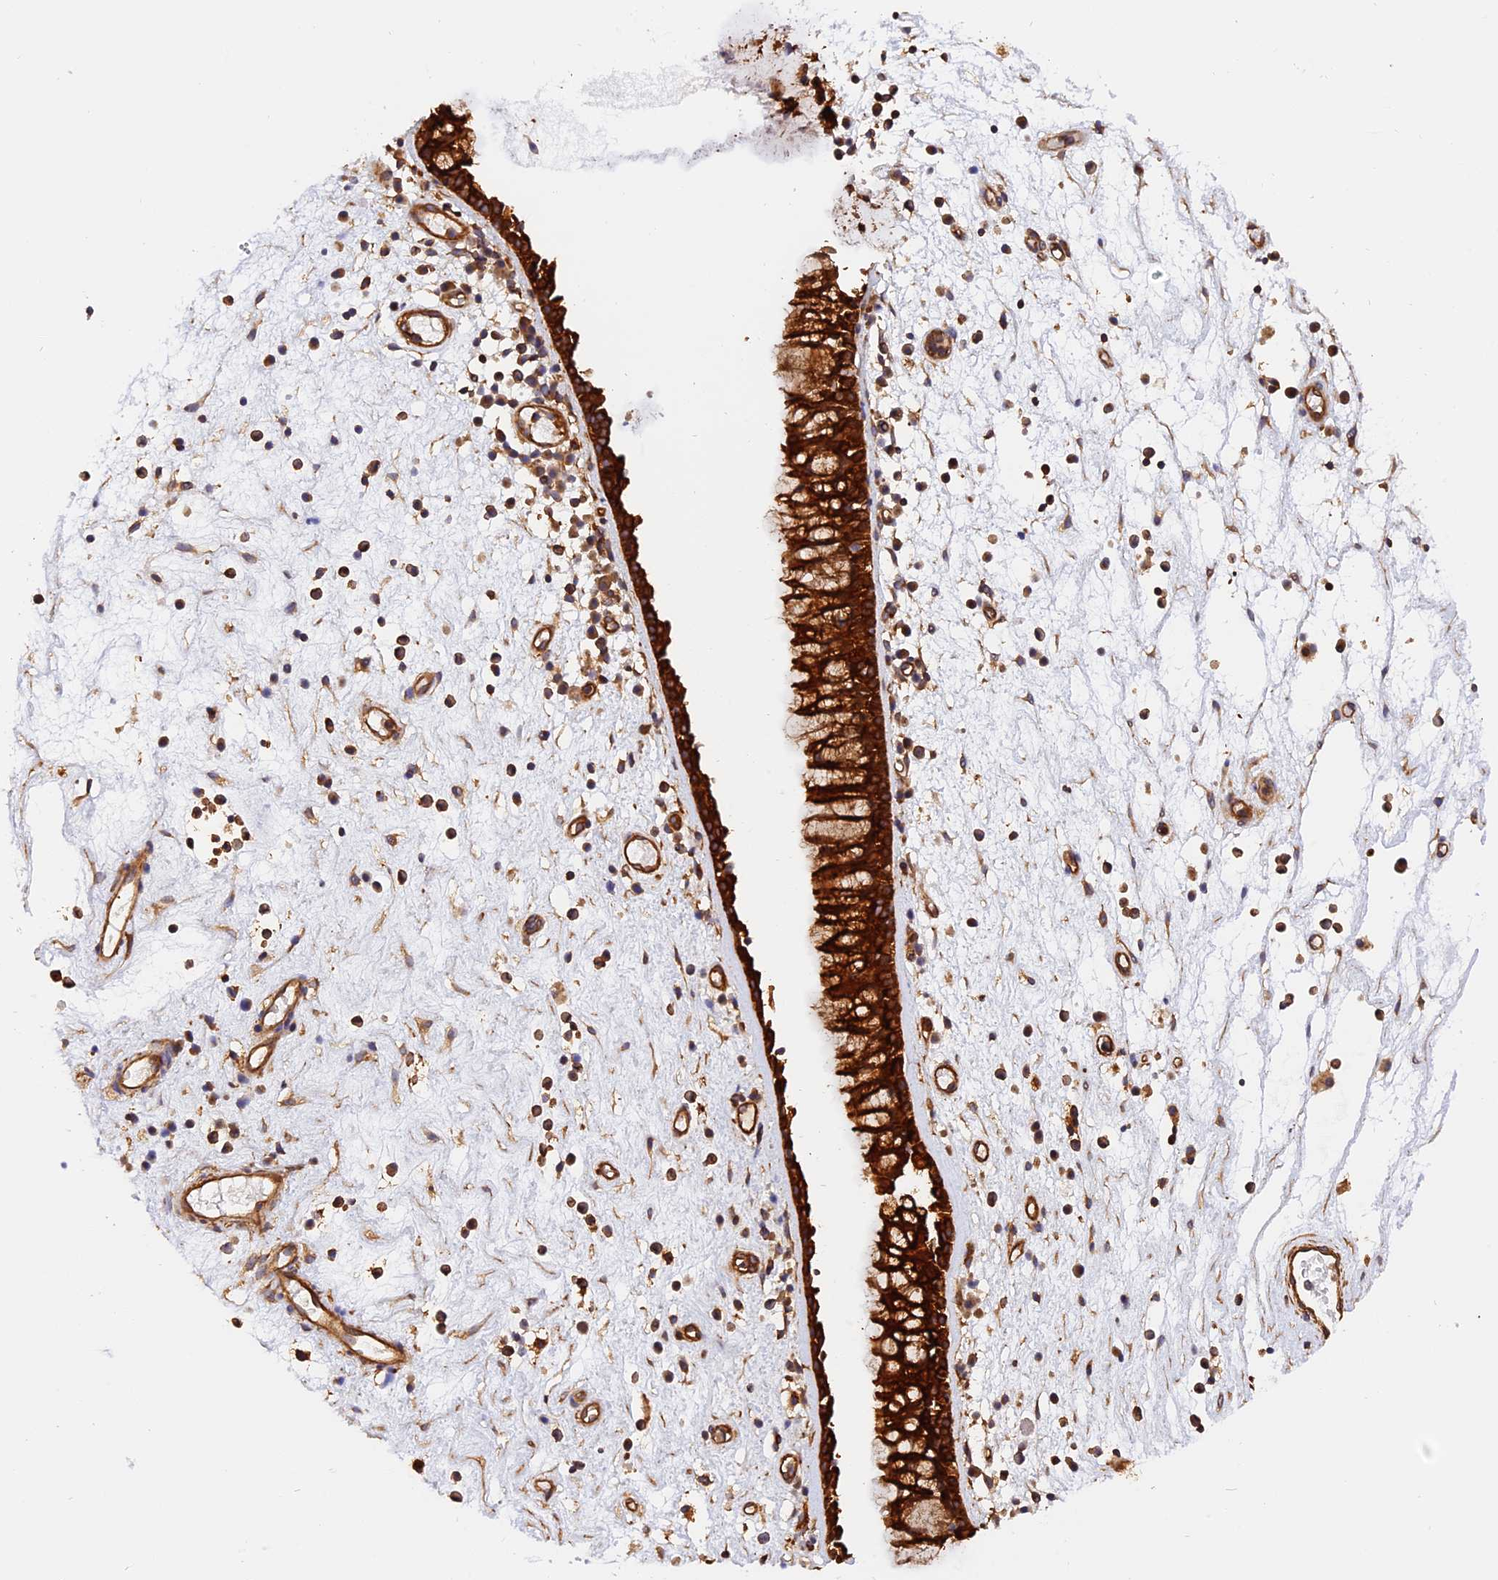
{"staining": {"intensity": "strong", "quantity": ">75%", "location": "cytoplasmic/membranous"}, "tissue": "nasopharynx", "cell_type": "Respiratory epithelial cells", "image_type": "normal", "snomed": [{"axis": "morphology", "description": "Normal tissue, NOS"}, {"axis": "morphology", "description": "Inflammation, NOS"}, {"axis": "morphology", "description": "Malignant melanoma, Metastatic site"}, {"axis": "topography", "description": "Nasopharynx"}], "caption": "Immunohistochemistry image of unremarkable nasopharynx: human nasopharynx stained using immunohistochemistry reveals high levels of strong protein expression localized specifically in the cytoplasmic/membranous of respiratory epithelial cells, appearing as a cytoplasmic/membranous brown color.", "gene": "C5orf22", "patient": {"sex": "male", "age": 70}}